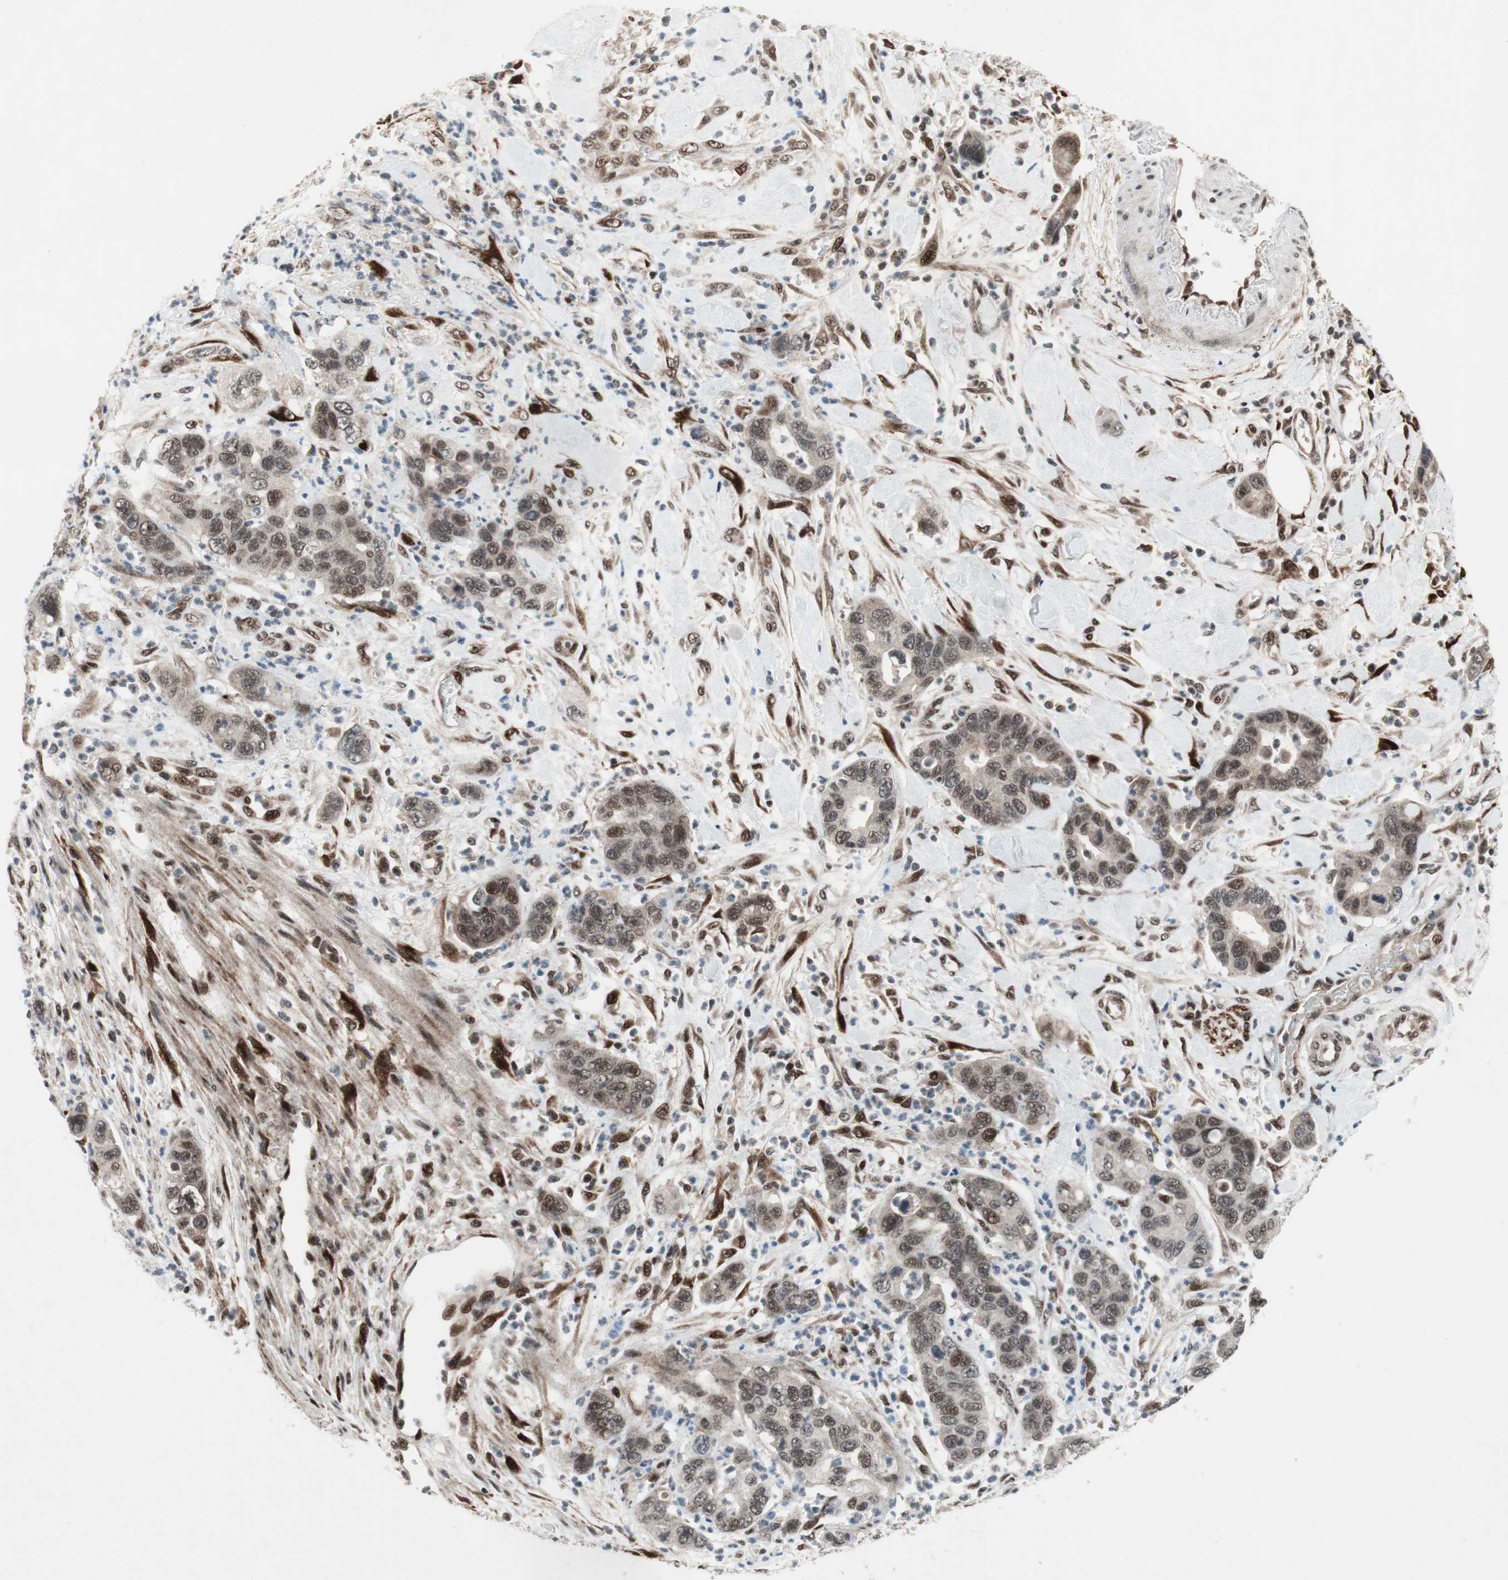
{"staining": {"intensity": "moderate", "quantity": ">75%", "location": "nuclear"}, "tissue": "pancreatic cancer", "cell_type": "Tumor cells", "image_type": "cancer", "snomed": [{"axis": "morphology", "description": "Adenocarcinoma, NOS"}, {"axis": "topography", "description": "Pancreas"}], "caption": "Moderate nuclear staining for a protein is identified in about >75% of tumor cells of pancreatic cancer using IHC.", "gene": "TCF12", "patient": {"sex": "female", "age": 71}}